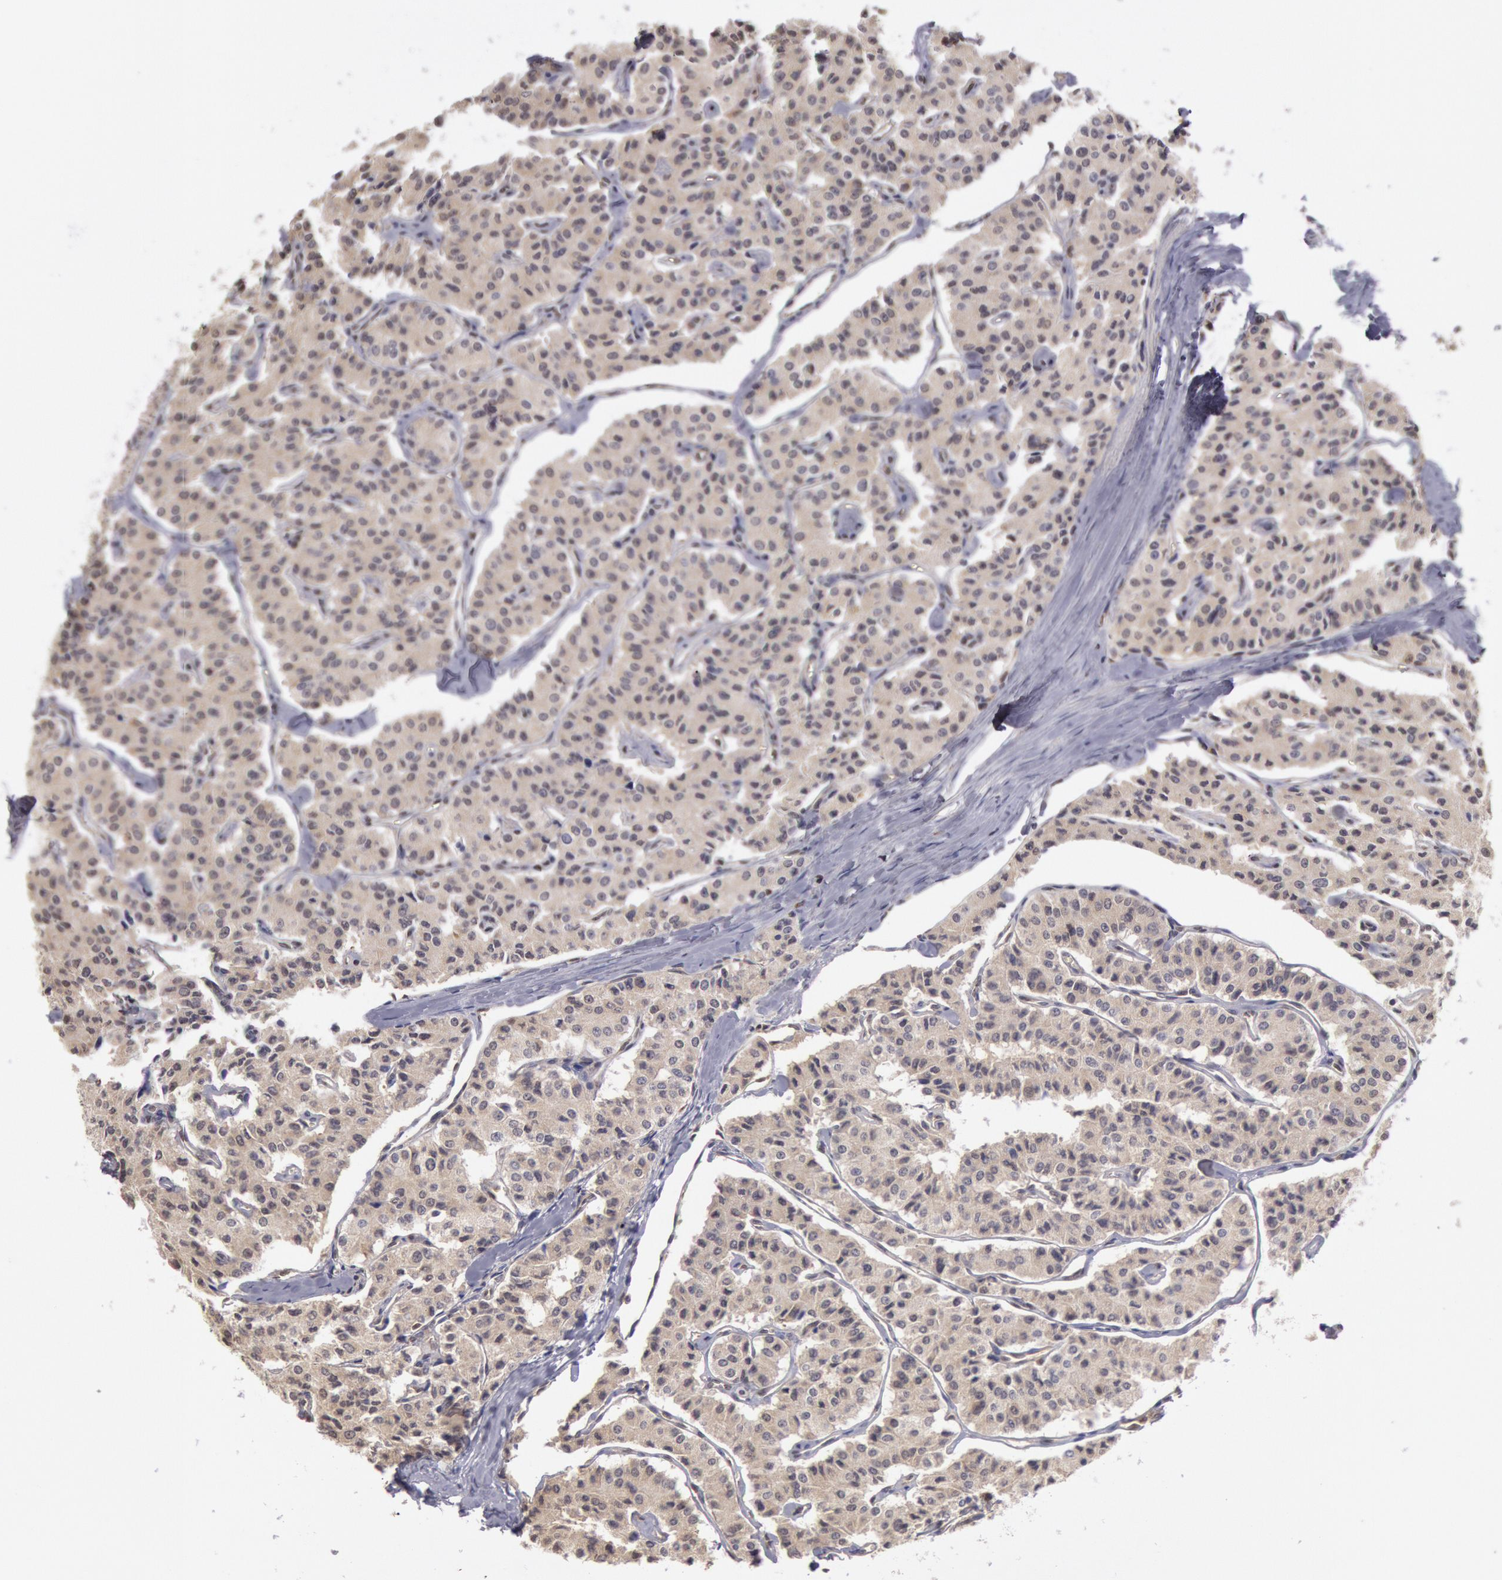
{"staining": {"intensity": "weak", "quantity": ">75%", "location": "cytoplasmic/membranous"}, "tissue": "carcinoid", "cell_type": "Tumor cells", "image_type": "cancer", "snomed": [{"axis": "morphology", "description": "Carcinoid, malignant, NOS"}, {"axis": "topography", "description": "Bronchus"}], "caption": "Immunohistochemistry (IHC) micrograph of human malignant carcinoid stained for a protein (brown), which displays low levels of weak cytoplasmic/membranous expression in about >75% of tumor cells.", "gene": "MPST", "patient": {"sex": "male", "age": 55}}